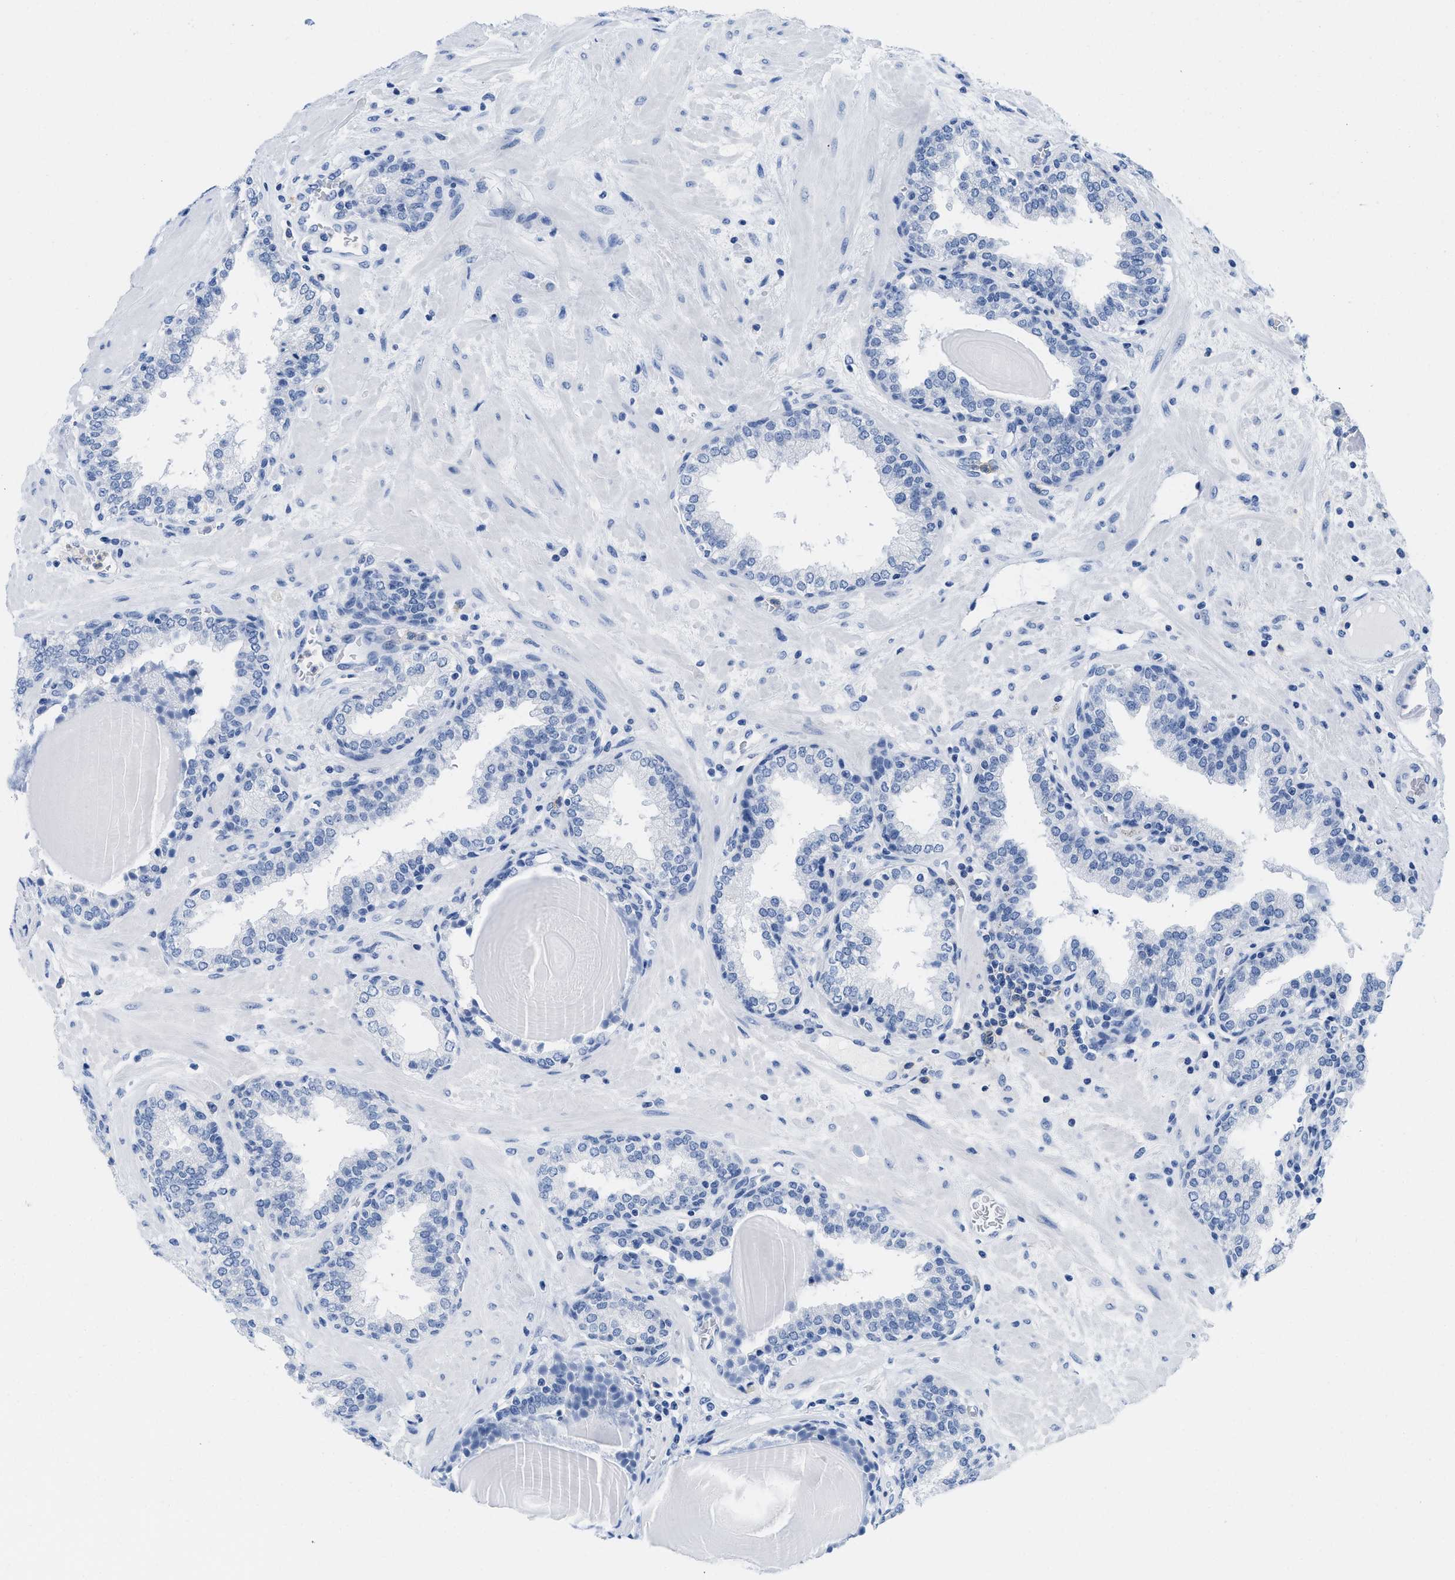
{"staining": {"intensity": "negative", "quantity": "none", "location": "none"}, "tissue": "prostate", "cell_type": "Glandular cells", "image_type": "normal", "snomed": [{"axis": "morphology", "description": "Normal tissue, NOS"}, {"axis": "topography", "description": "Prostate"}], "caption": "Benign prostate was stained to show a protein in brown. There is no significant expression in glandular cells. Brightfield microscopy of IHC stained with DAB (brown) and hematoxylin (blue), captured at high magnification.", "gene": "CR1", "patient": {"sex": "male", "age": 51}}